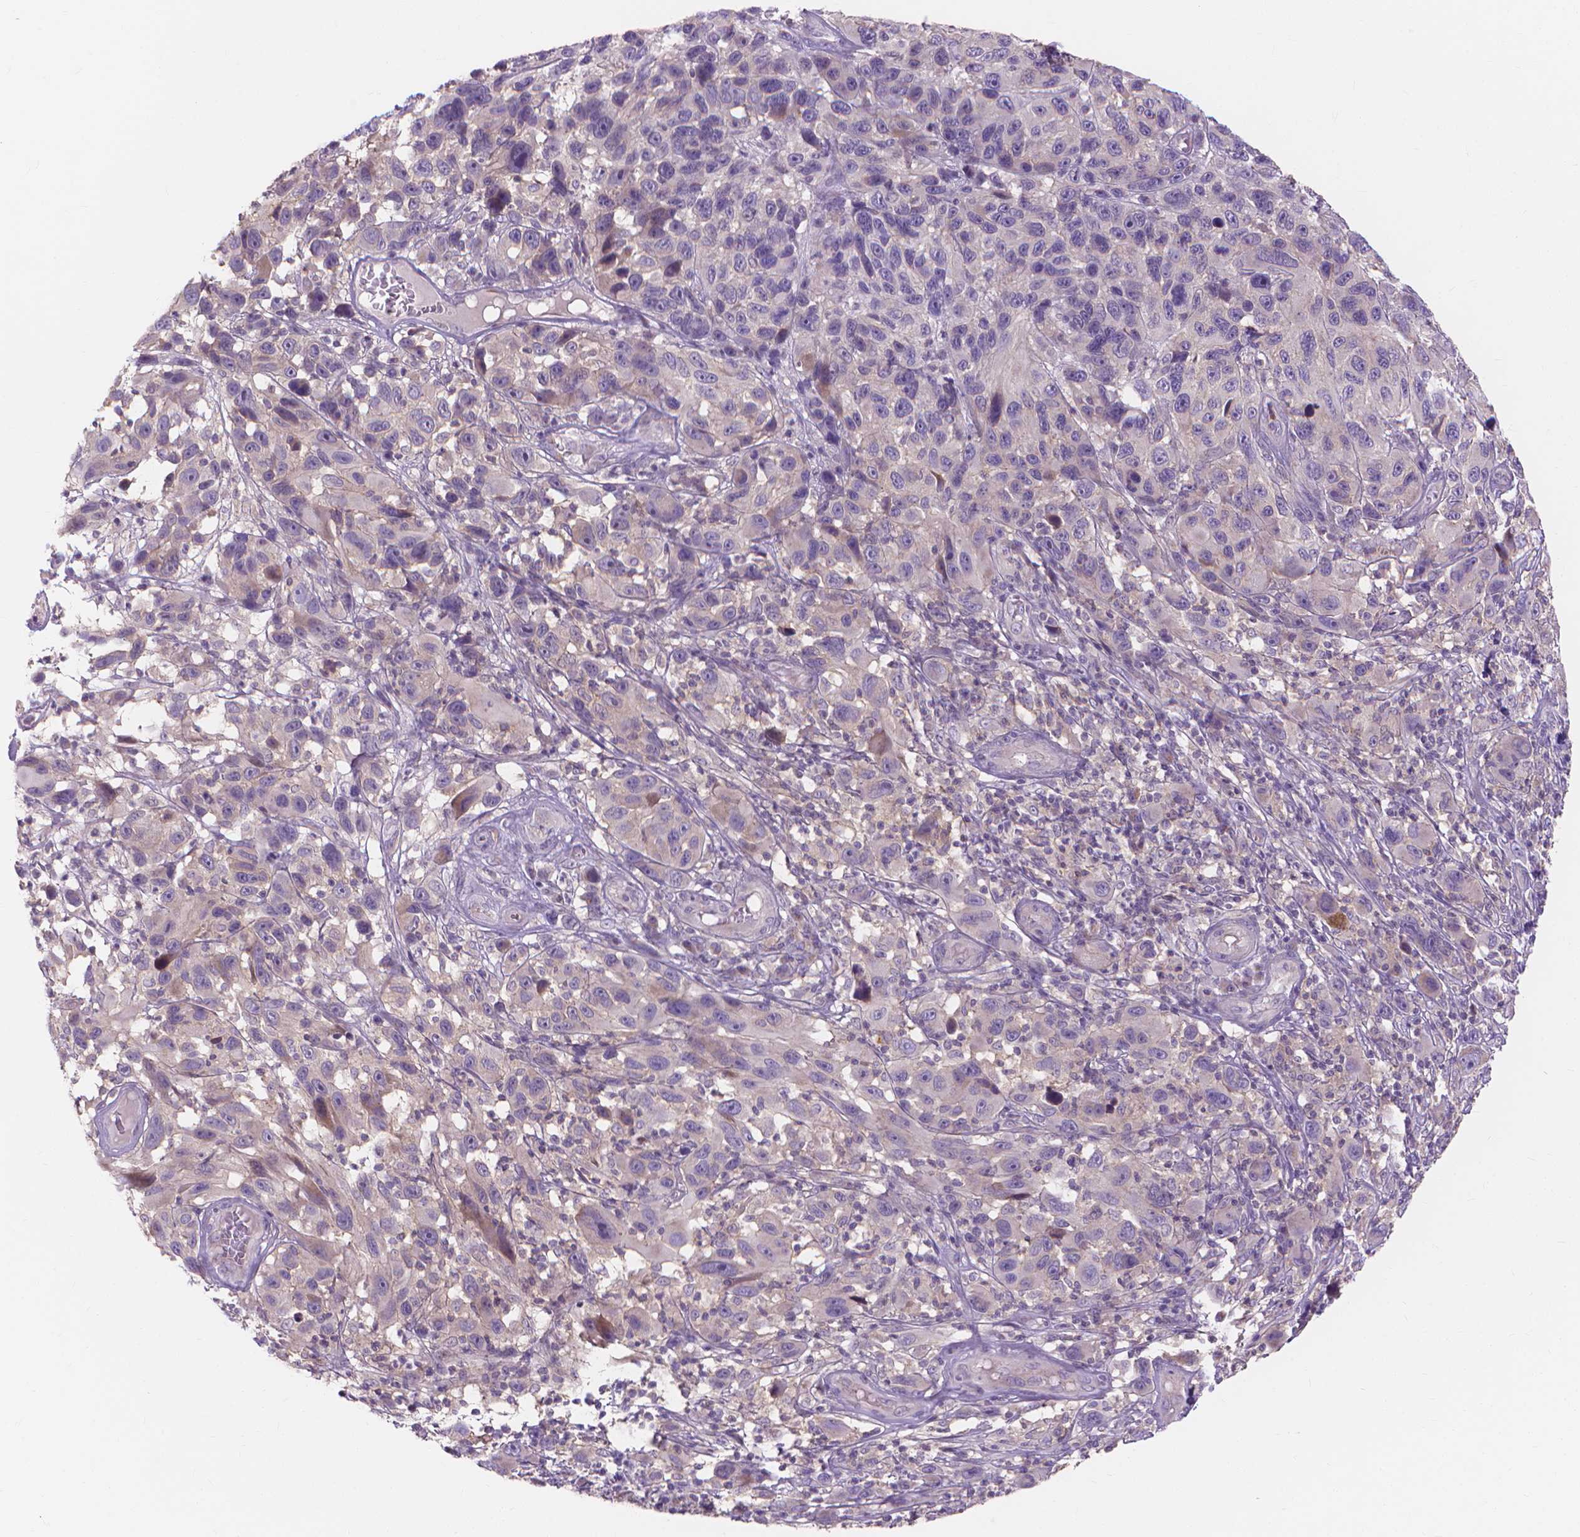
{"staining": {"intensity": "negative", "quantity": "none", "location": "none"}, "tissue": "melanoma", "cell_type": "Tumor cells", "image_type": "cancer", "snomed": [{"axis": "morphology", "description": "Malignant melanoma, NOS"}, {"axis": "topography", "description": "Skin"}], "caption": "IHC of melanoma reveals no positivity in tumor cells. (Brightfield microscopy of DAB immunohistochemistry at high magnification).", "gene": "PRDM13", "patient": {"sex": "male", "age": 53}}